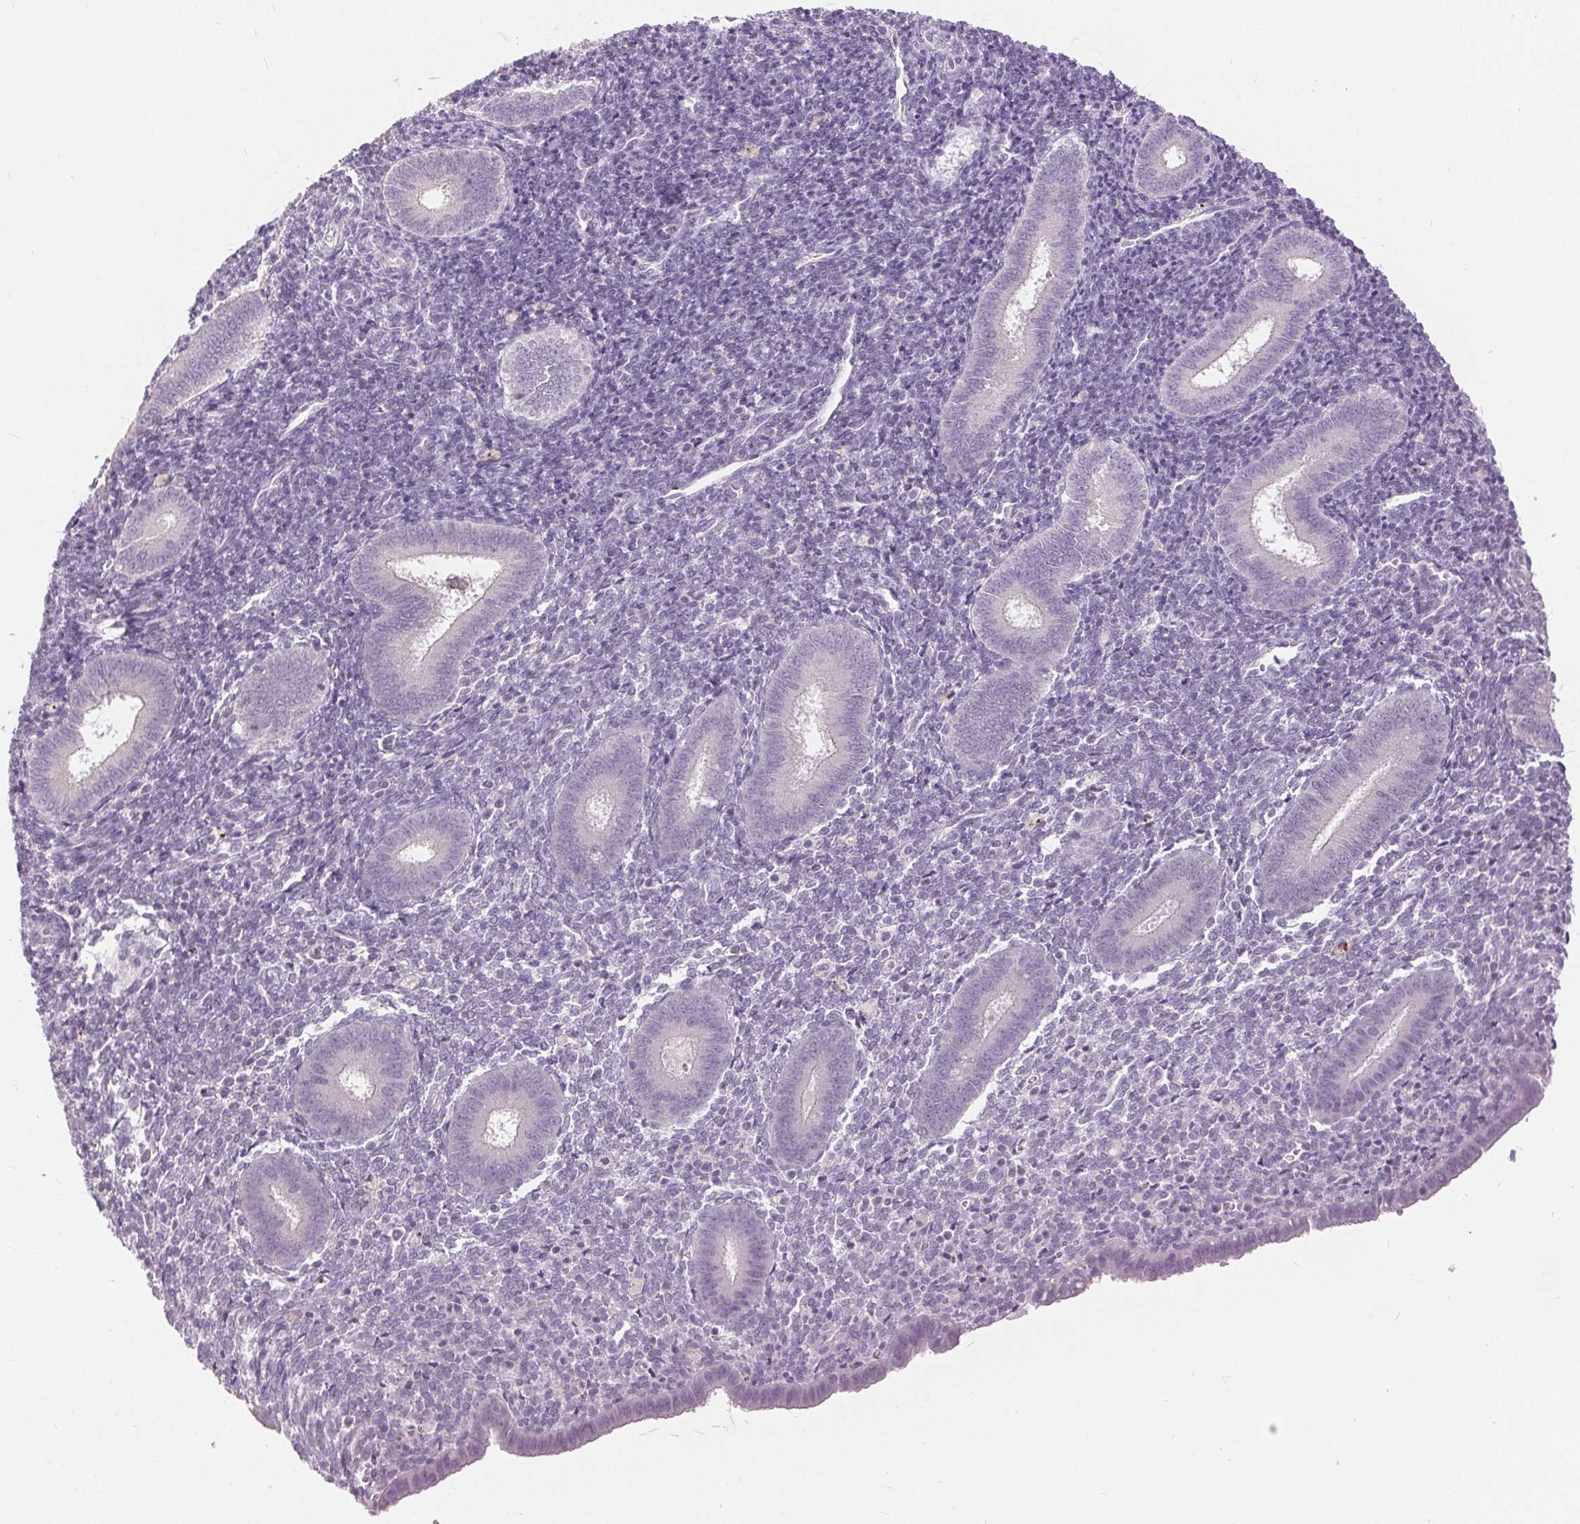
{"staining": {"intensity": "negative", "quantity": "none", "location": "none"}, "tissue": "endometrium", "cell_type": "Cells in endometrial stroma", "image_type": "normal", "snomed": [{"axis": "morphology", "description": "Normal tissue, NOS"}, {"axis": "topography", "description": "Endometrium"}], "caption": "Endometrium stained for a protein using immunohistochemistry reveals no positivity cells in endometrial stroma.", "gene": "DSG3", "patient": {"sex": "female", "age": 25}}